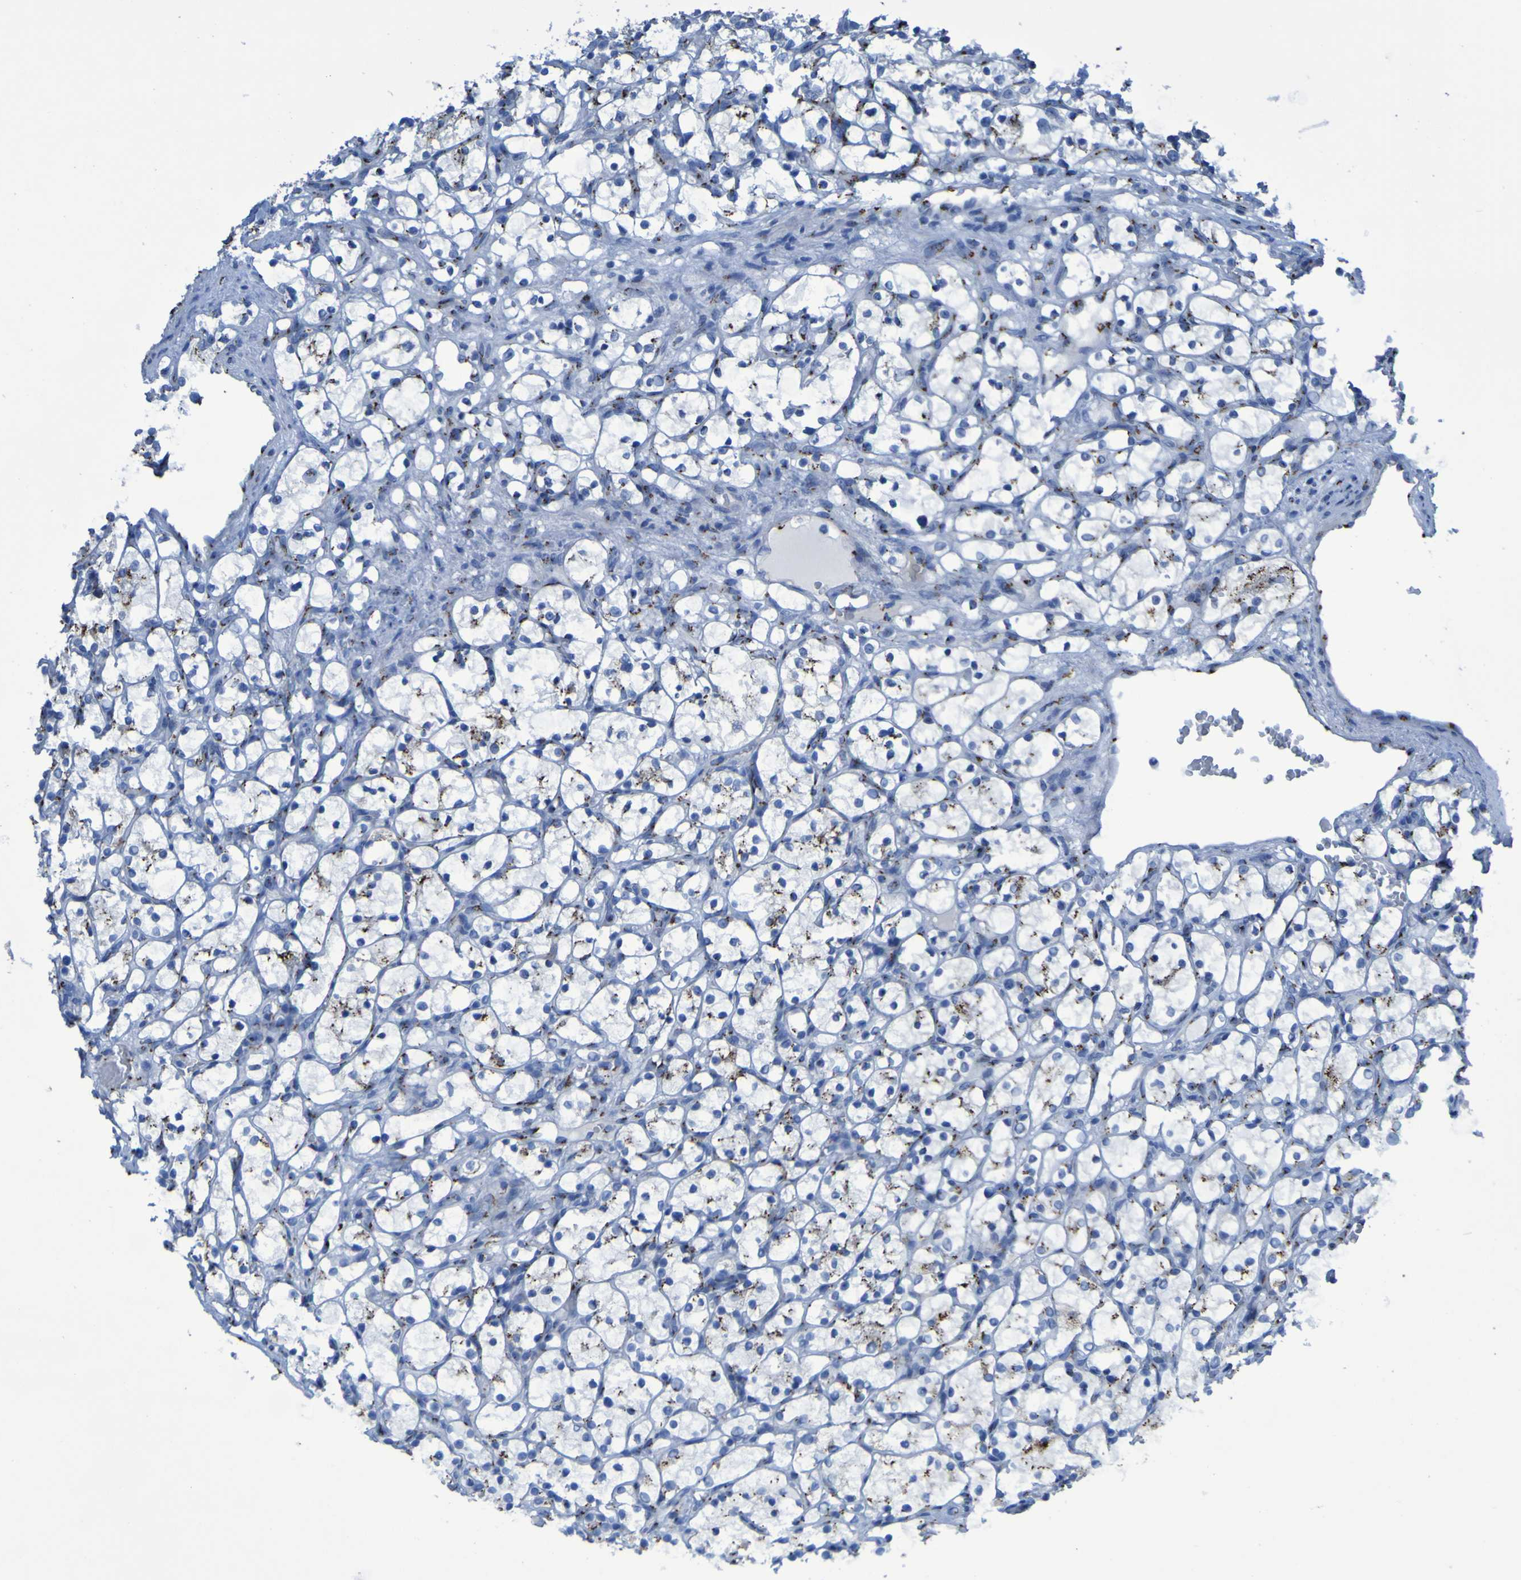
{"staining": {"intensity": "weak", "quantity": "25%-75%", "location": "cytoplasmic/membranous"}, "tissue": "renal cancer", "cell_type": "Tumor cells", "image_type": "cancer", "snomed": [{"axis": "morphology", "description": "Adenocarcinoma, NOS"}, {"axis": "topography", "description": "Kidney"}], "caption": "This is a photomicrograph of immunohistochemistry (IHC) staining of adenocarcinoma (renal), which shows weak expression in the cytoplasmic/membranous of tumor cells.", "gene": "GOLM1", "patient": {"sex": "female", "age": 69}}